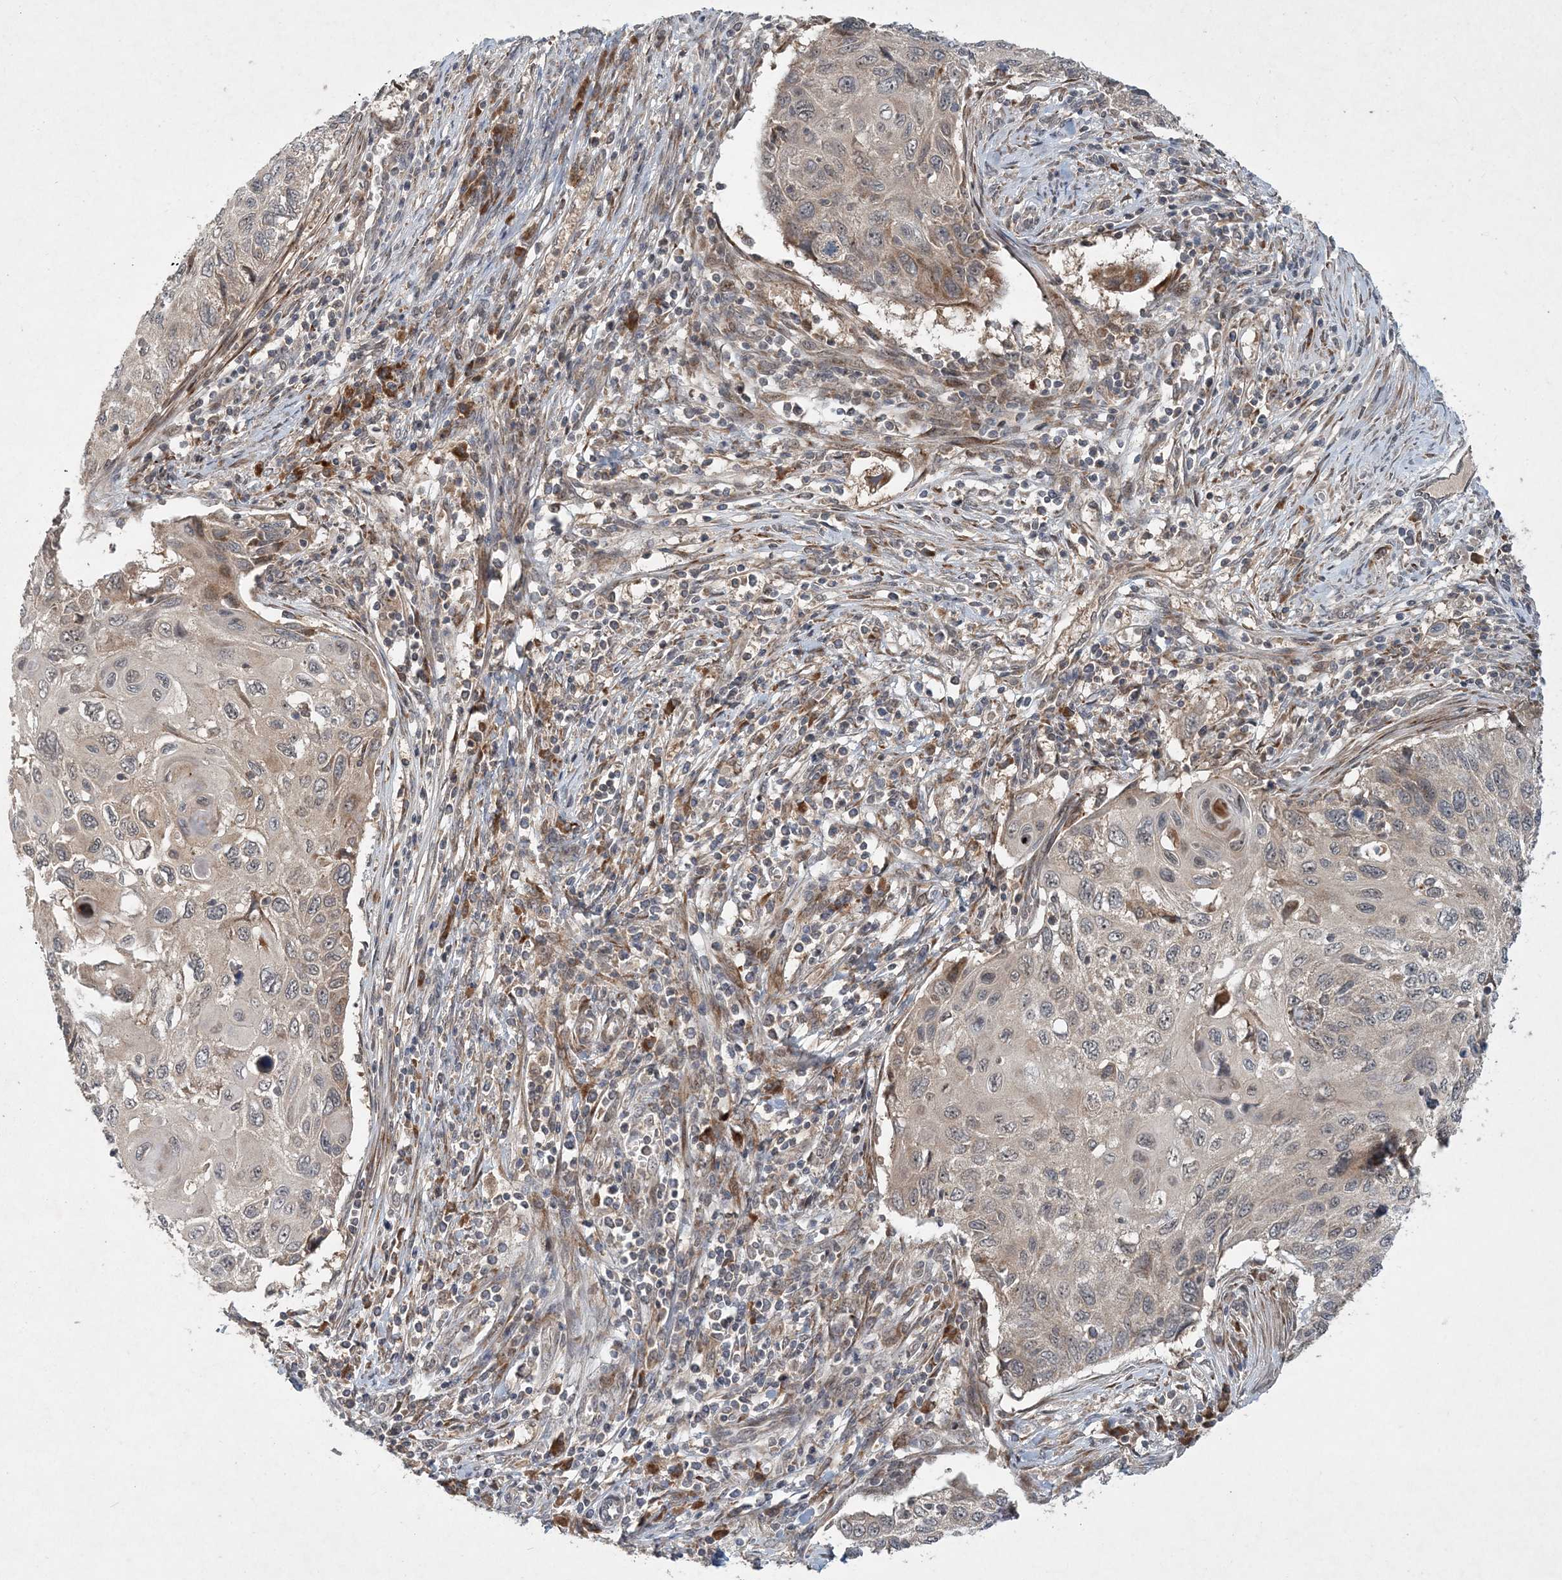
{"staining": {"intensity": "weak", "quantity": "<25%", "location": "cytoplasmic/membranous"}, "tissue": "cervical cancer", "cell_type": "Tumor cells", "image_type": "cancer", "snomed": [{"axis": "morphology", "description": "Squamous cell carcinoma, NOS"}, {"axis": "topography", "description": "Cervix"}], "caption": "Micrograph shows no significant protein positivity in tumor cells of cervical cancer (squamous cell carcinoma).", "gene": "UBR3", "patient": {"sex": "female", "age": 70}}